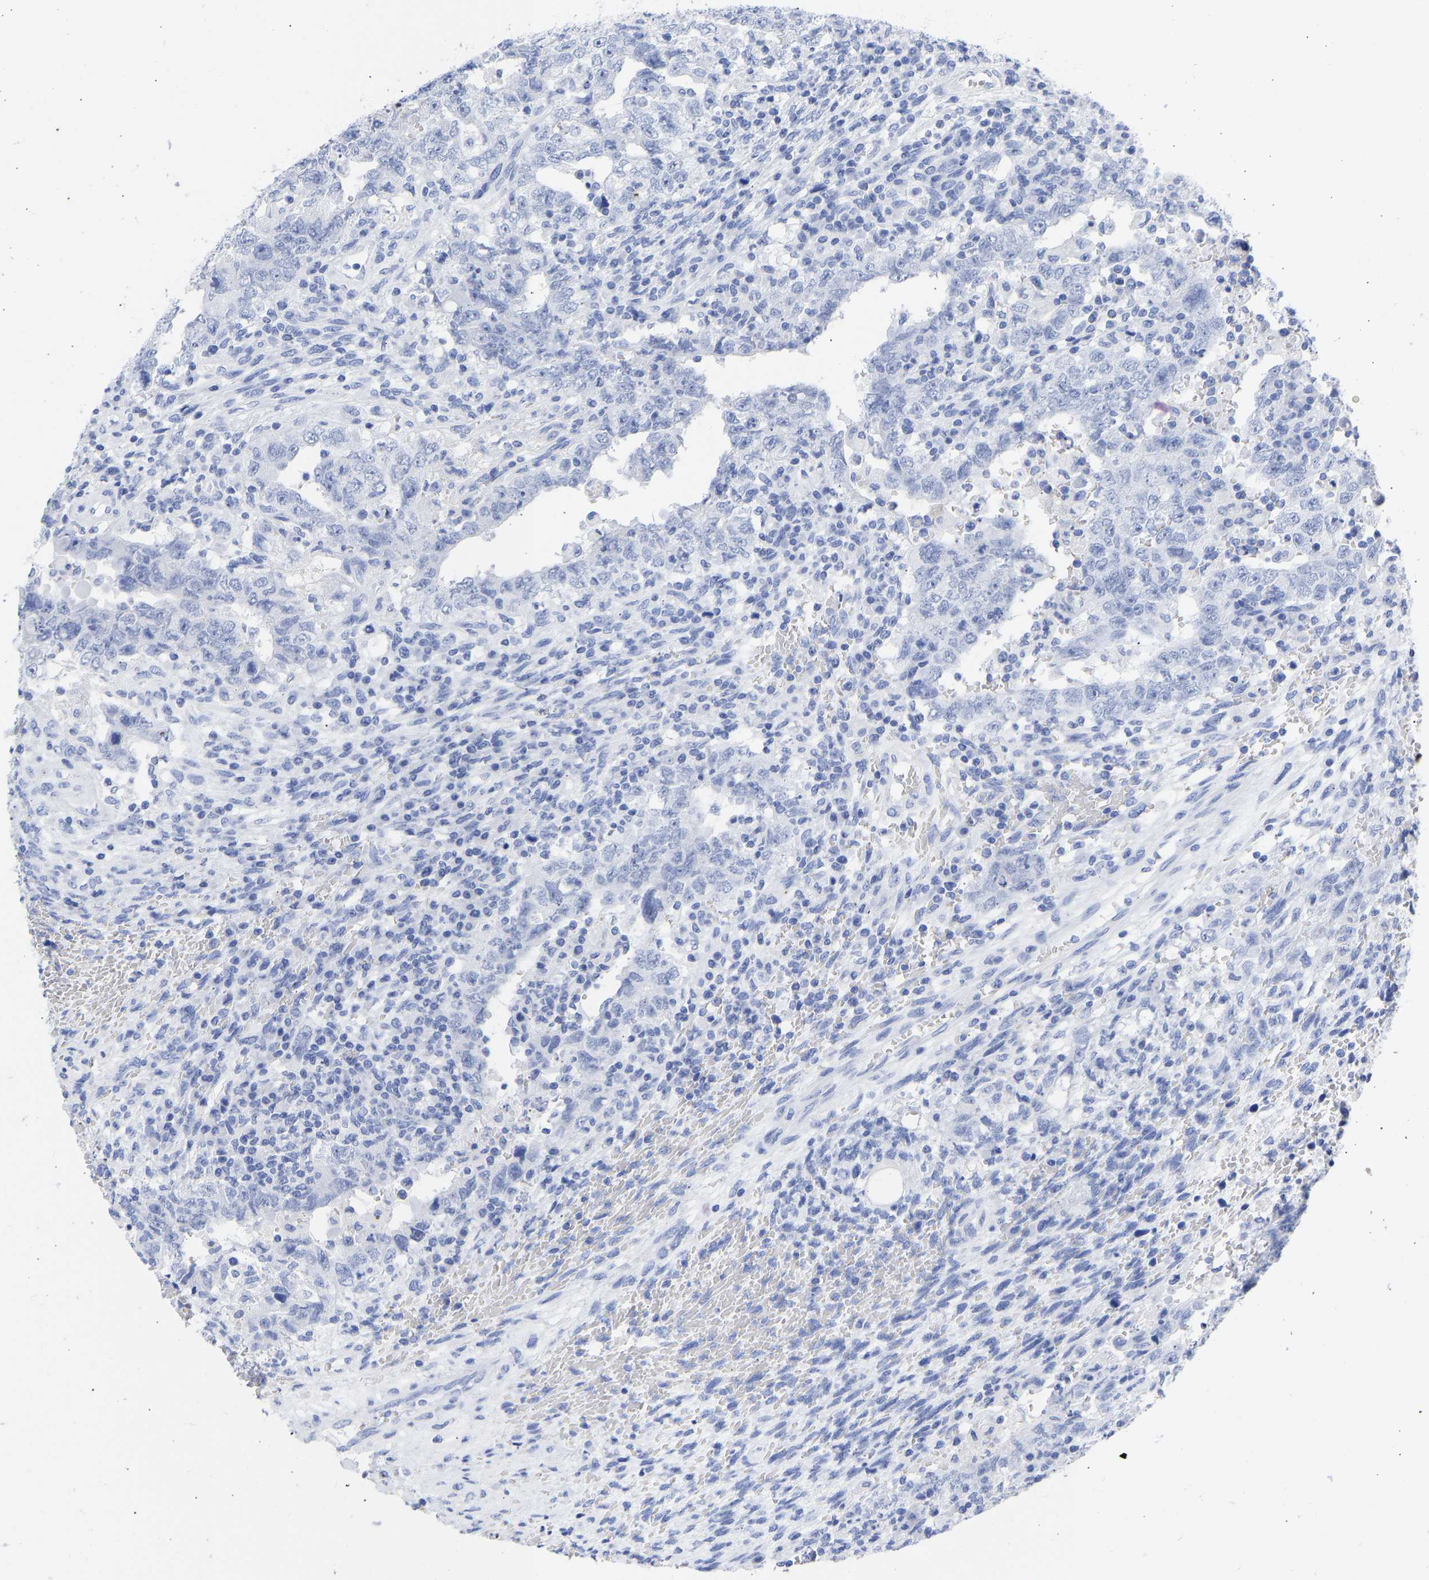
{"staining": {"intensity": "negative", "quantity": "none", "location": "none"}, "tissue": "testis cancer", "cell_type": "Tumor cells", "image_type": "cancer", "snomed": [{"axis": "morphology", "description": "Carcinoma, Embryonal, NOS"}, {"axis": "topography", "description": "Testis"}], "caption": "Immunohistochemical staining of testis embryonal carcinoma demonstrates no significant staining in tumor cells. (Stains: DAB (3,3'-diaminobenzidine) immunohistochemistry (IHC) with hematoxylin counter stain, Microscopy: brightfield microscopy at high magnification).", "gene": "KRT1", "patient": {"sex": "male", "age": 26}}